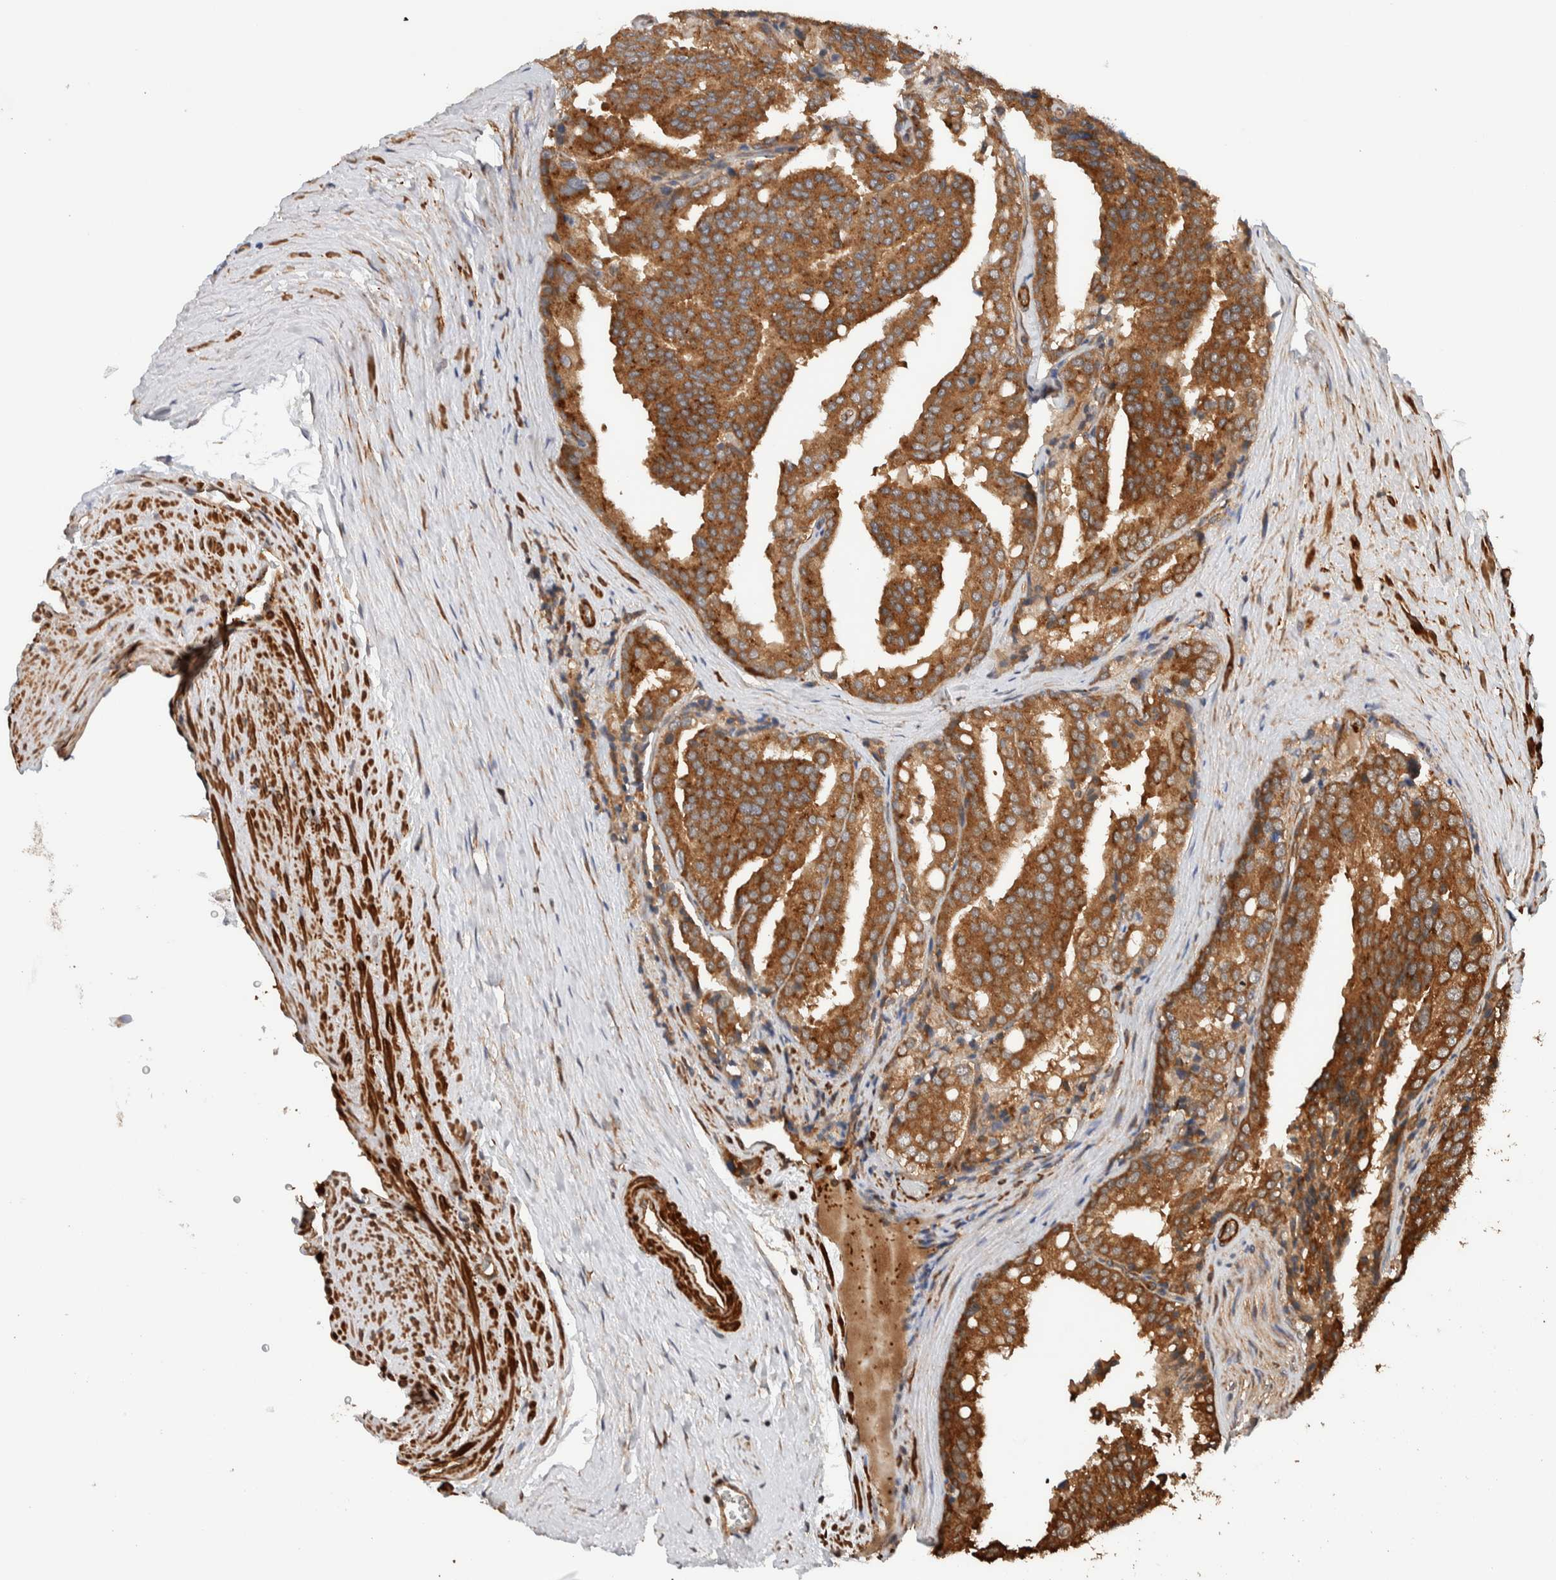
{"staining": {"intensity": "moderate", "quantity": ">75%", "location": "cytoplasmic/membranous"}, "tissue": "prostate cancer", "cell_type": "Tumor cells", "image_type": "cancer", "snomed": [{"axis": "morphology", "description": "Adenocarcinoma, High grade"}, {"axis": "topography", "description": "Prostate"}], "caption": "Immunohistochemical staining of human high-grade adenocarcinoma (prostate) displays medium levels of moderate cytoplasmic/membranous protein positivity in about >75% of tumor cells. Immunohistochemistry stains the protein of interest in brown and the nuclei are stained blue.", "gene": "SYNRG", "patient": {"sex": "male", "age": 50}}